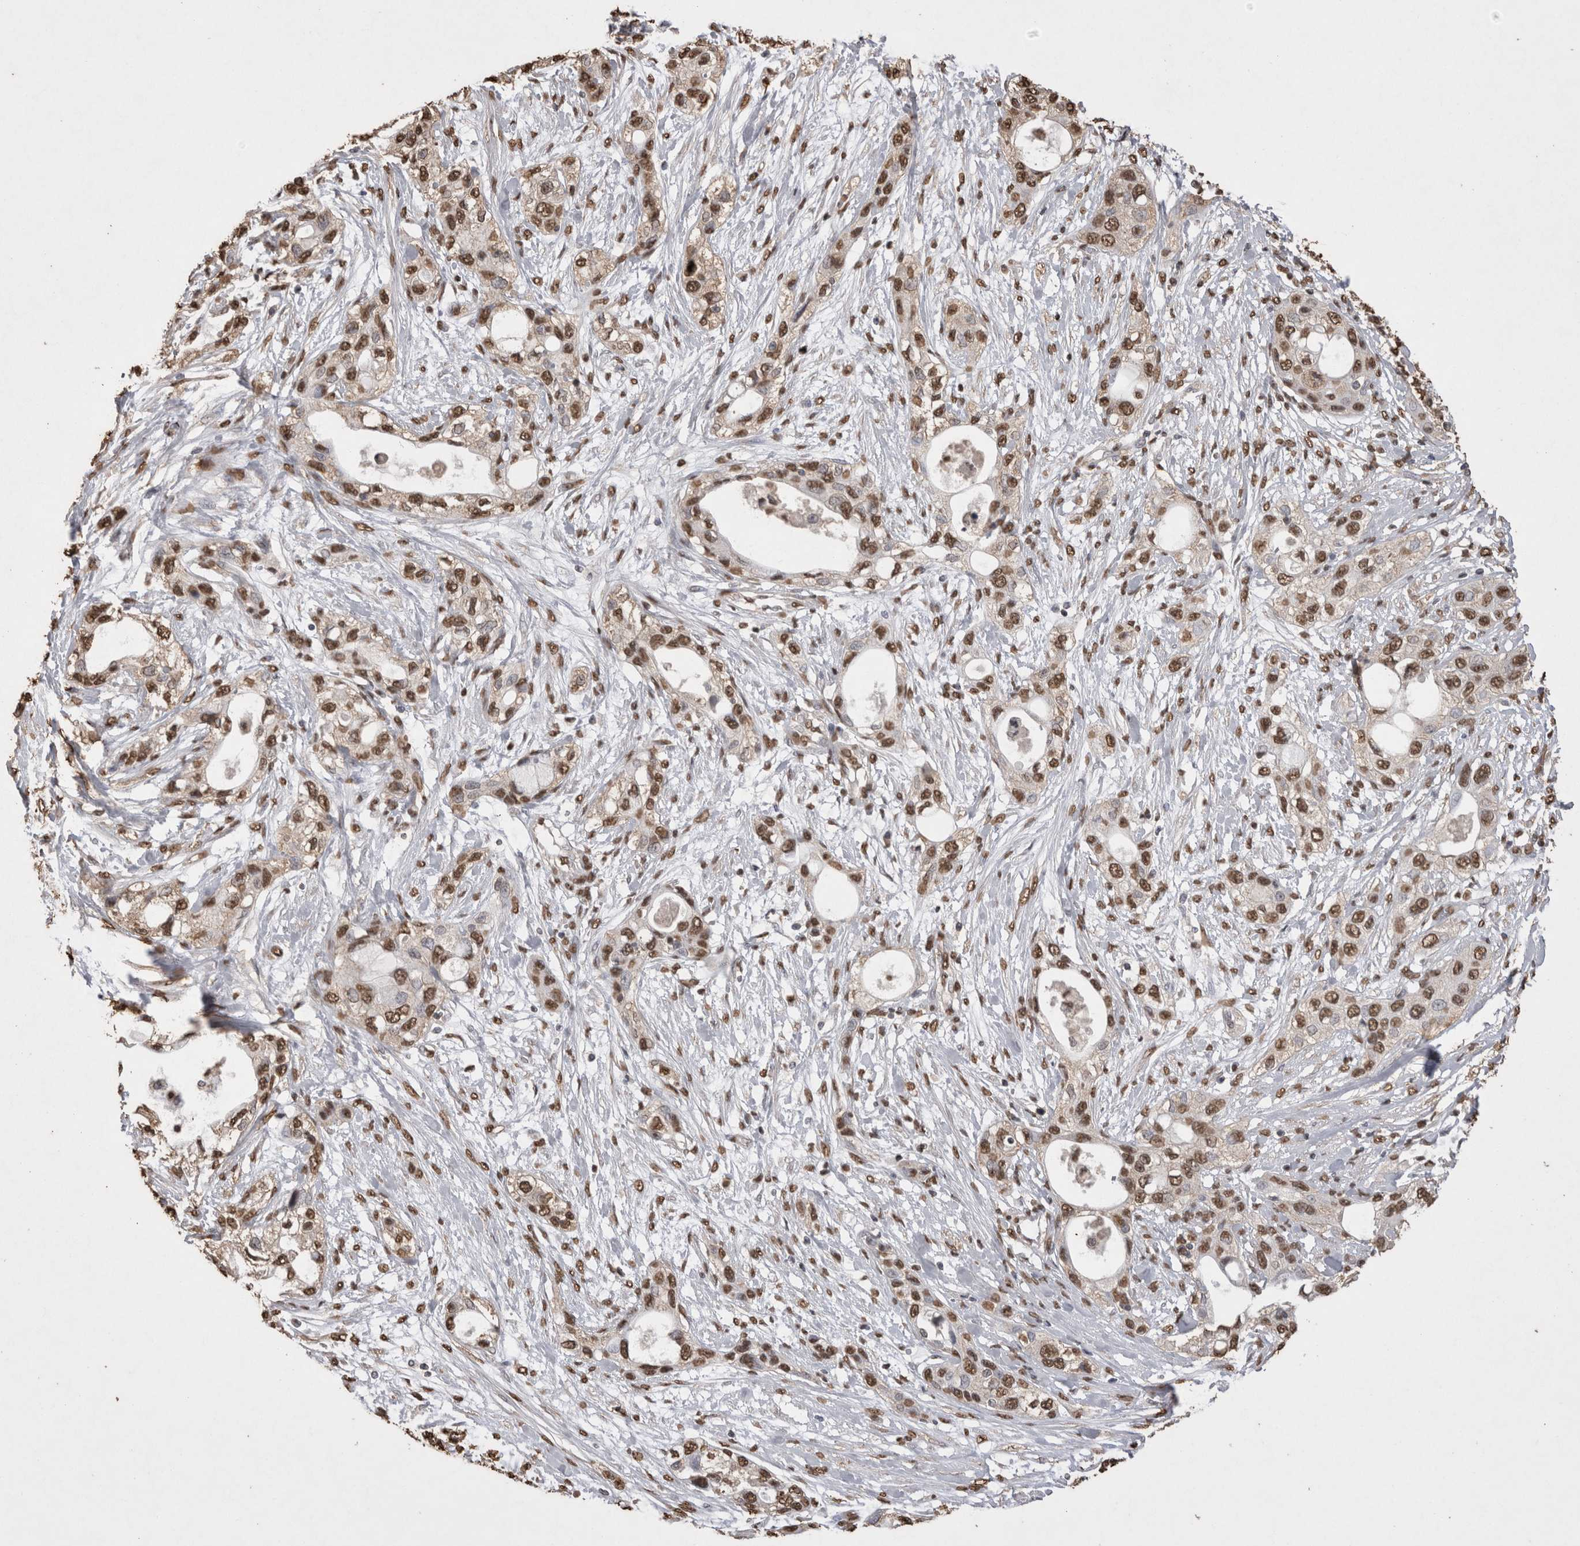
{"staining": {"intensity": "moderate", "quantity": ">75%", "location": "nuclear"}, "tissue": "pancreatic cancer", "cell_type": "Tumor cells", "image_type": "cancer", "snomed": [{"axis": "morphology", "description": "Adenocarcinoma, NOS"}, {"axis": "topography", "description": "Pancreas"}], "caption": "Human pancreatic adenocarcinoma stained with a protein marker demonstrates moderate staining in tumor cells.", "gene": "POU5F1", "patient": {"sex": "female", "age": 70}}